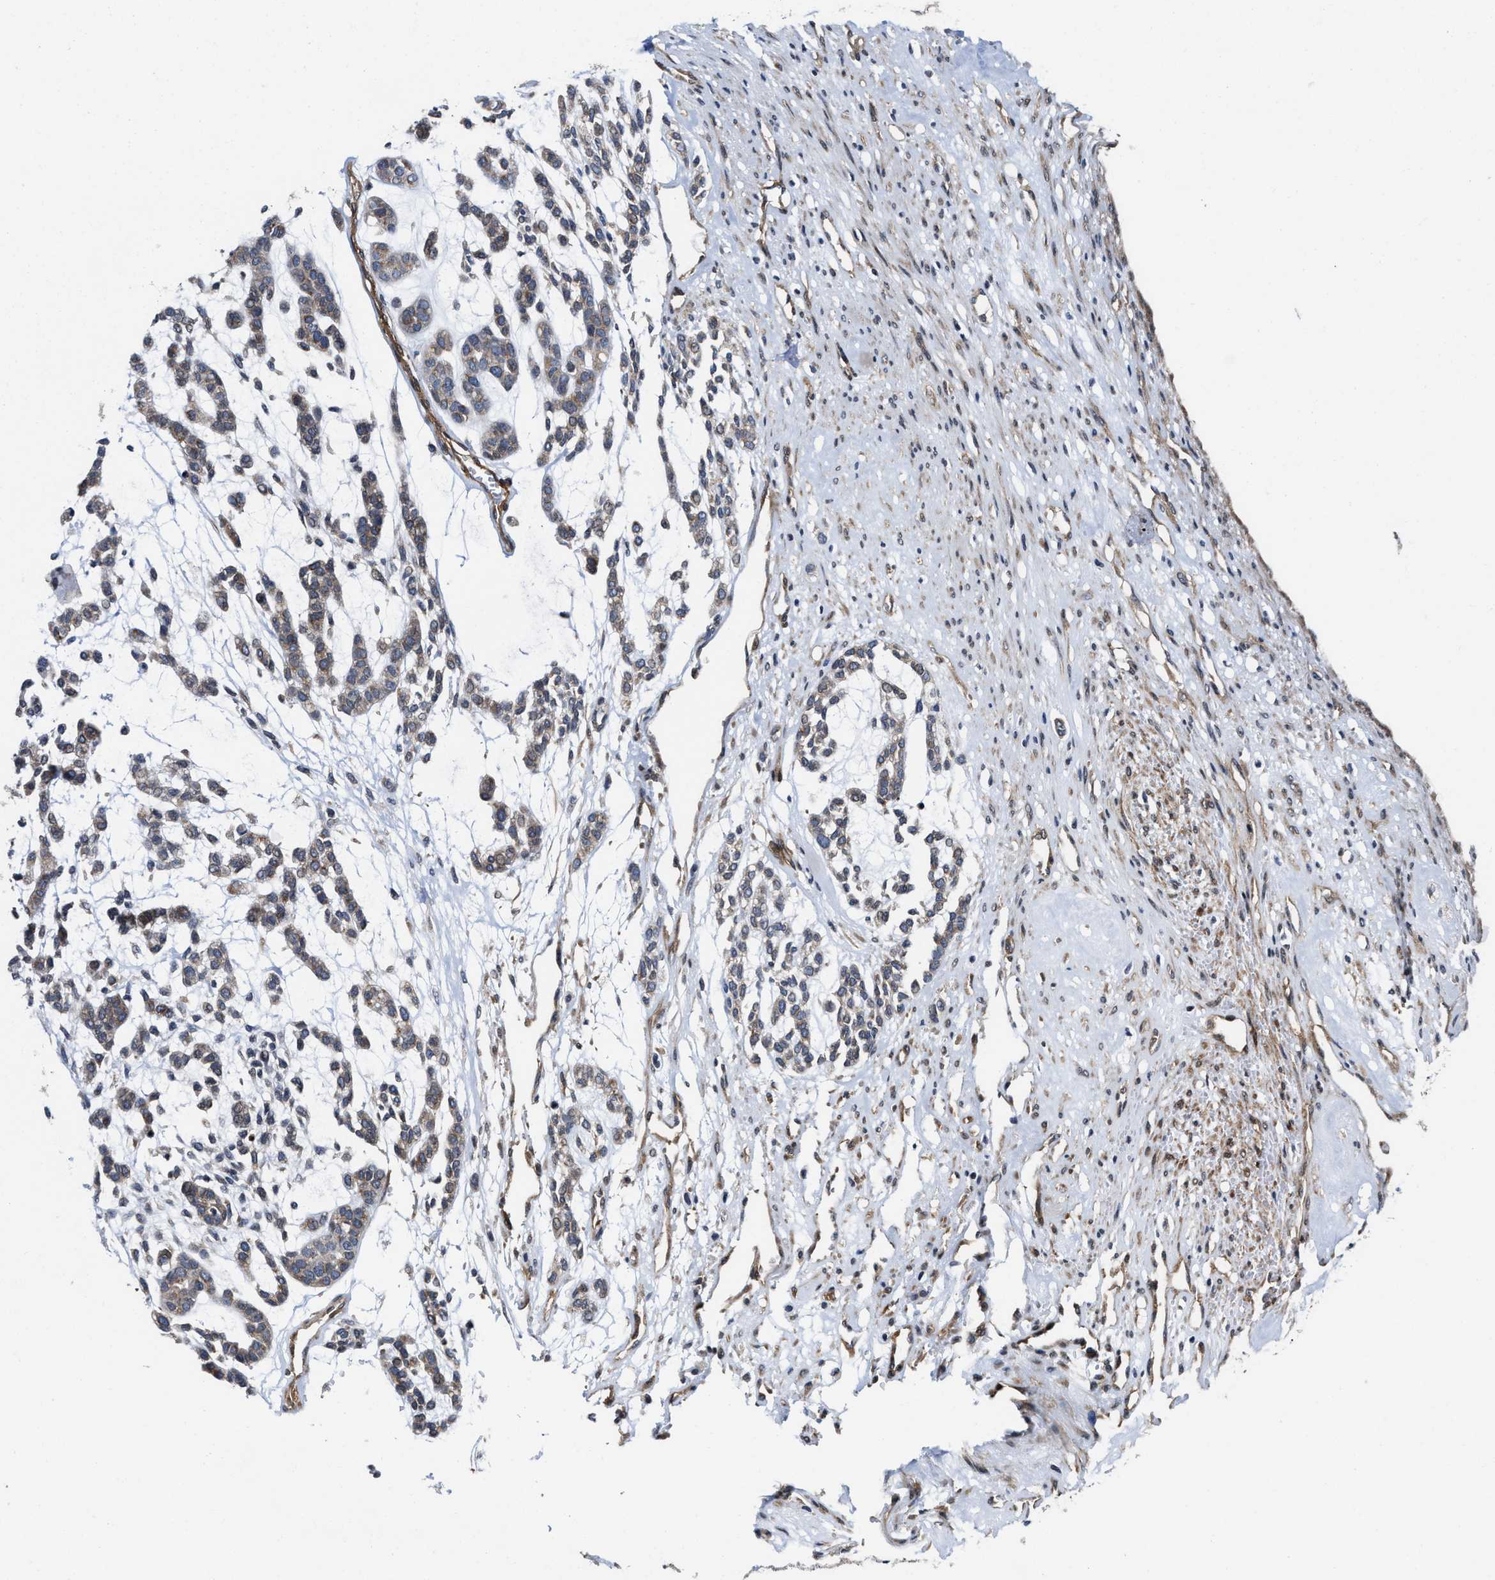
{"staining": {"intensity": "weak", "quantity": "<25%", "location": "cytoplasmic/membranous"}, "tissue": "head and neck cancer", "cell_type": "Tumor cells", "image_type": "cancer", "snomed": [{"axis": "morphology", "description": "Adenocarcinoma, NOS"}, {"axis": "morphology", "description": "Adenoma, NOS"}, {"axis": "topography", "description": "Head-Neck"}], "caption": "Immunohistochemistry (IHC) photomicrograph of human head and neck adenocarcinoma stained for a protein (brown), which reveals no positivity in tumor cells. (DAB IHC, high magnification).", "gene": "TGFB1I1", "patient": {"sex": "female", "age": 55}}